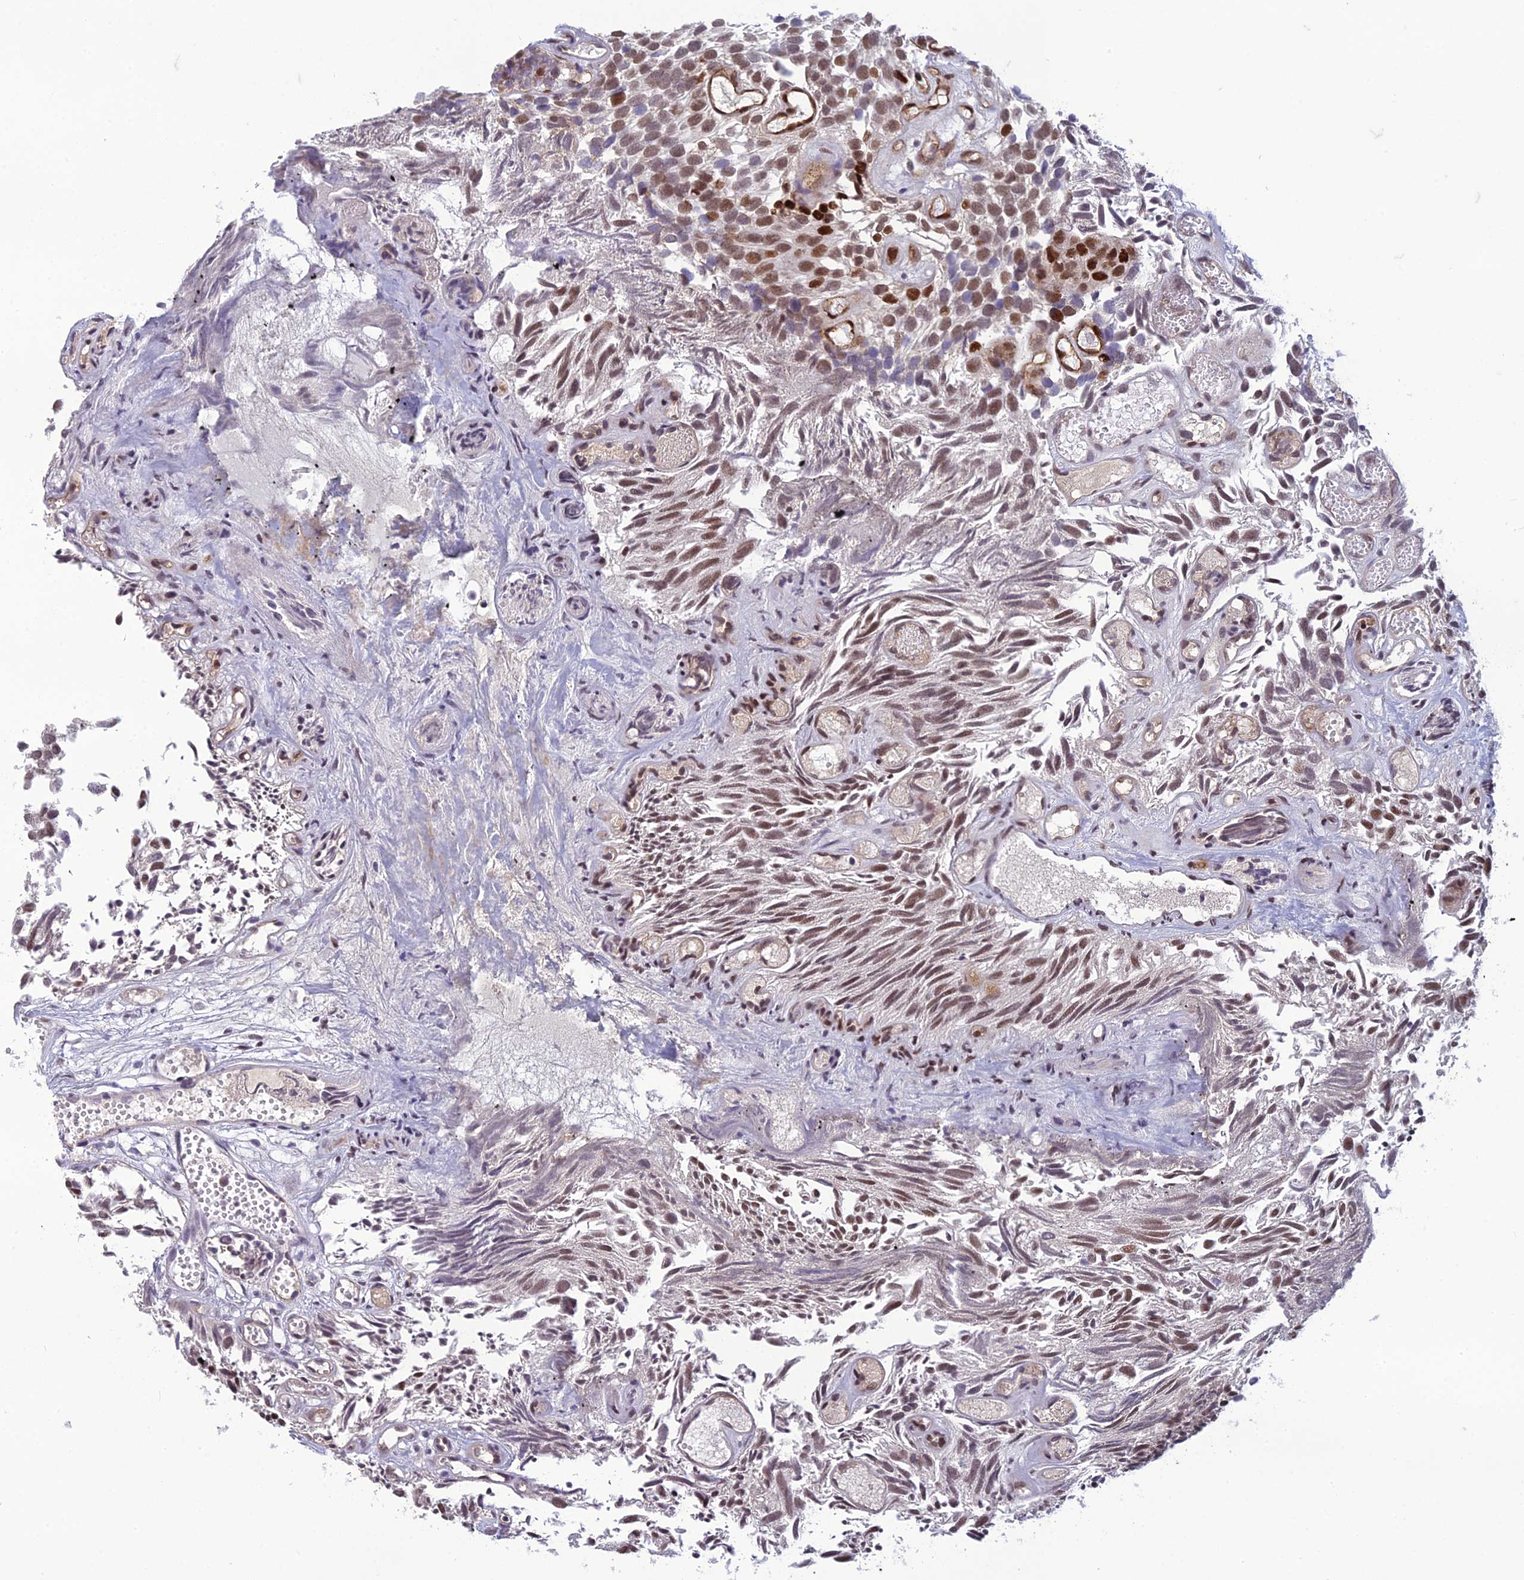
{"staining": {"intensity": "moderate", "quantity": ">75%", "location": "nuclear"}, "tissue": "urothelial cancer", "cell_type": "Tumor cells", "image_type": "cancer", "snomed": [{"axis": "morphology", "description": "Urothelial carcinoma, Low grade"}, {"axis": "topography", "description": "Urinary bladder"}], "caption": "Protein staining by immunohistochemistry exhibits moderate nuclear positivity in about >75% of tumor cells in urothelial cancer. (brown staining indicates protein expression, while blue staining denotes nuclei).", "gene": "RANBP3", "patient": {"sex": "male", "age": 89}}